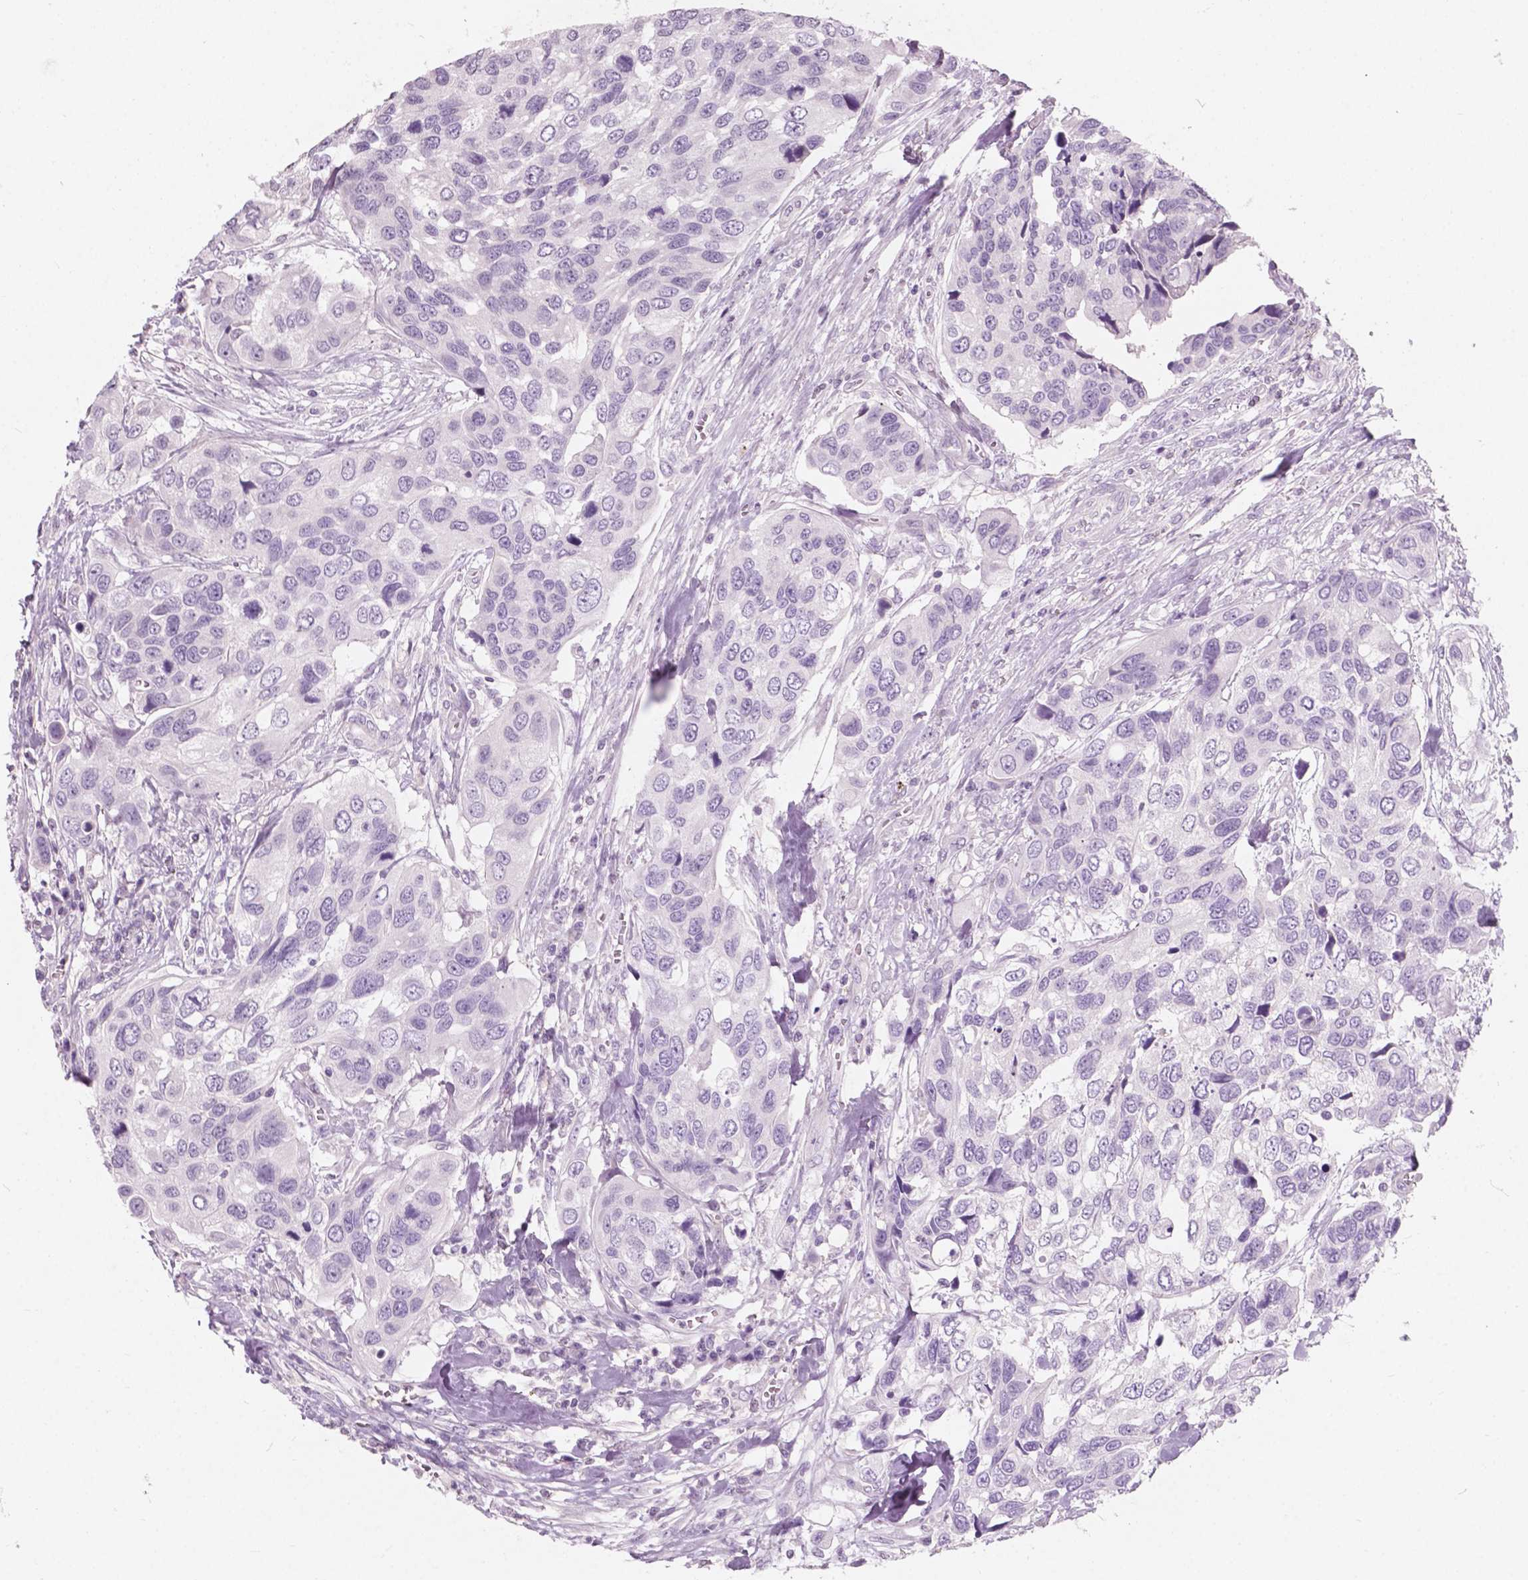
{"staining": {"intensity": "negative", "quantity": "none", "location": "none"}, "tissue": "urothelial cancer", "cell_type": "Tumor cells", "image_type": "cancer", "snomed": [{"axis": "morphology", "description": "Urothelial carcinoma, High grade"}, {"axis": "topography", "description": "Urinary bladder"}], "caption": "Tumor cells show no significant protein expression in urothelial cancer.", "gene": "AWAT1", "patient": {"sex": "male", "age": 60}}